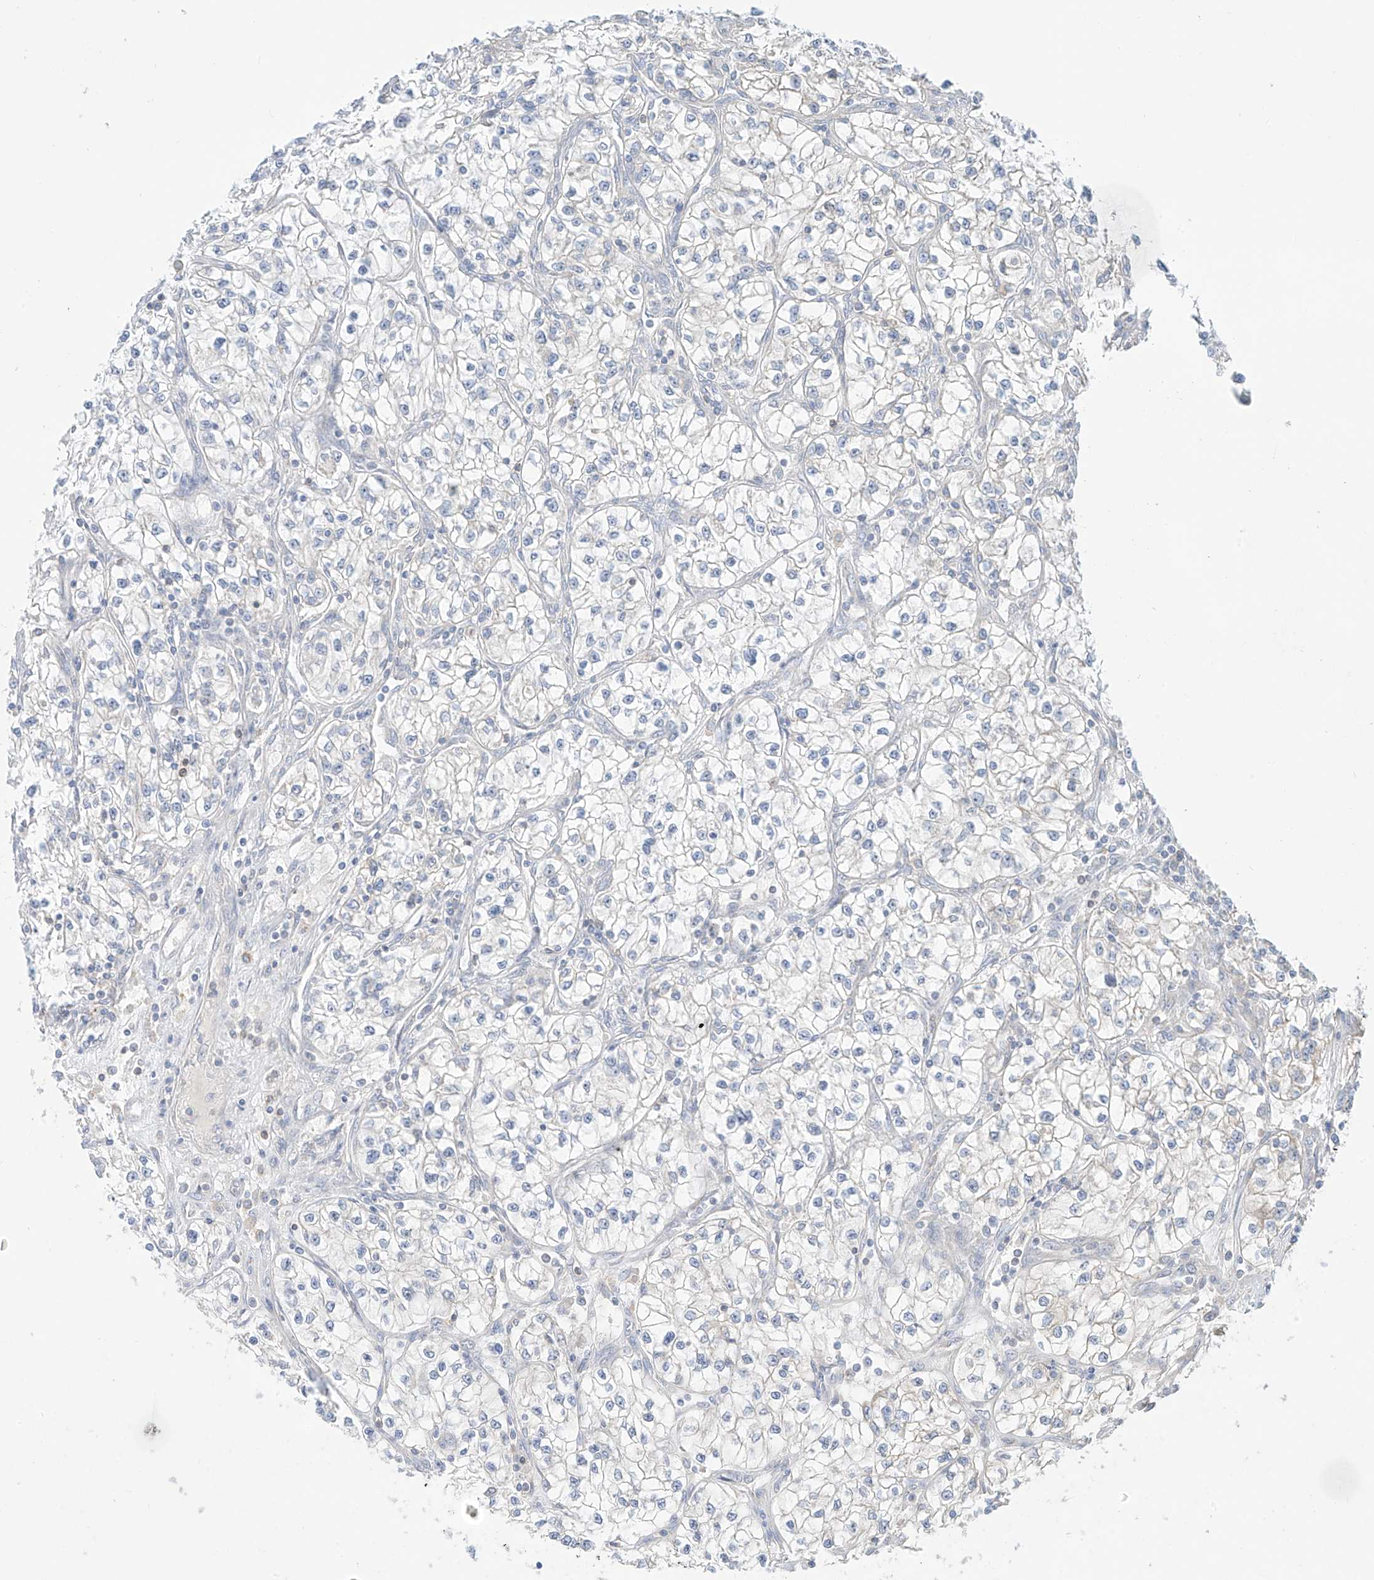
{"staining": {"intensity": "negative", "quantity": "none", "location": "none"}, "tissue": "renal cancer", "cell_type": "Tumor cells", "image_type": "cancer", "snomed": [{"axis": "morphology", "description": "Adenocarcinoma, NOS"}, {"axis": "topography", "description": "Kidney"}], "caption": "Immunohistochemical staining of human renal cancer reveals no significant positivity in tumor cells. (Brightfield microscopy of DAB IHC at high magnification).", "gene": "SYTL3", "patient": {"sex": "female", "age": 57}}